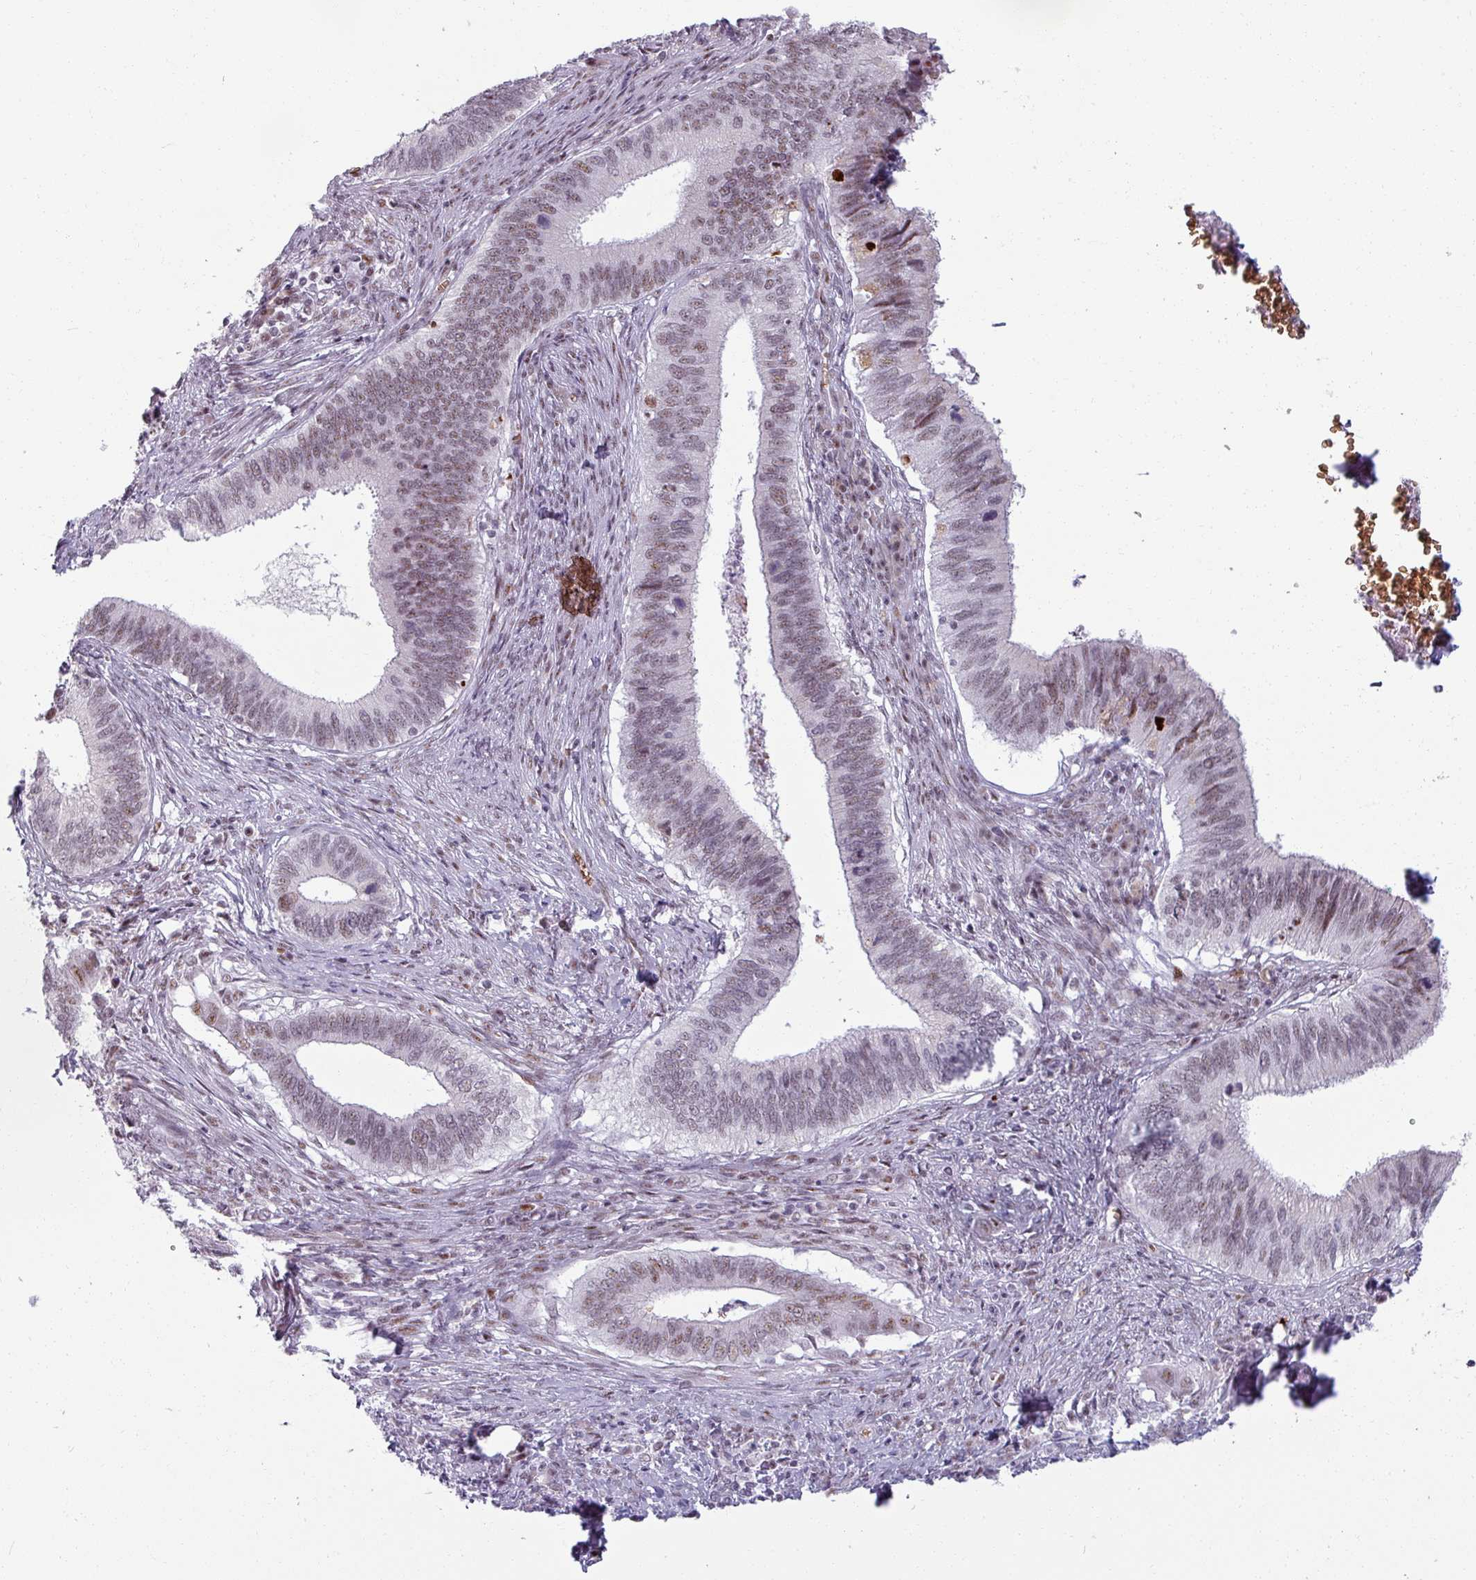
{"staining": {"intensity": "moderate", "quantity": ">75%", "location": "nuclear"}, "tissue": "cervical cancer", "cell_type": "Tumor cells", "image_type": "cancer", "snomed": [{"axis": "morphology", "description": "Adenocarcinoma, NOS"}, {"axis": "topography", "description": "Cervix"}], "caption": "IHC photomicrograph of adenocarcinoma (cervical) stained for a protein (brown), which demonstrates medium levels of moderate nuclear expression in approximately >75% of tumor cells.", "gene": "NCOR1", "patient": {"sex": "female", "age": 42}}